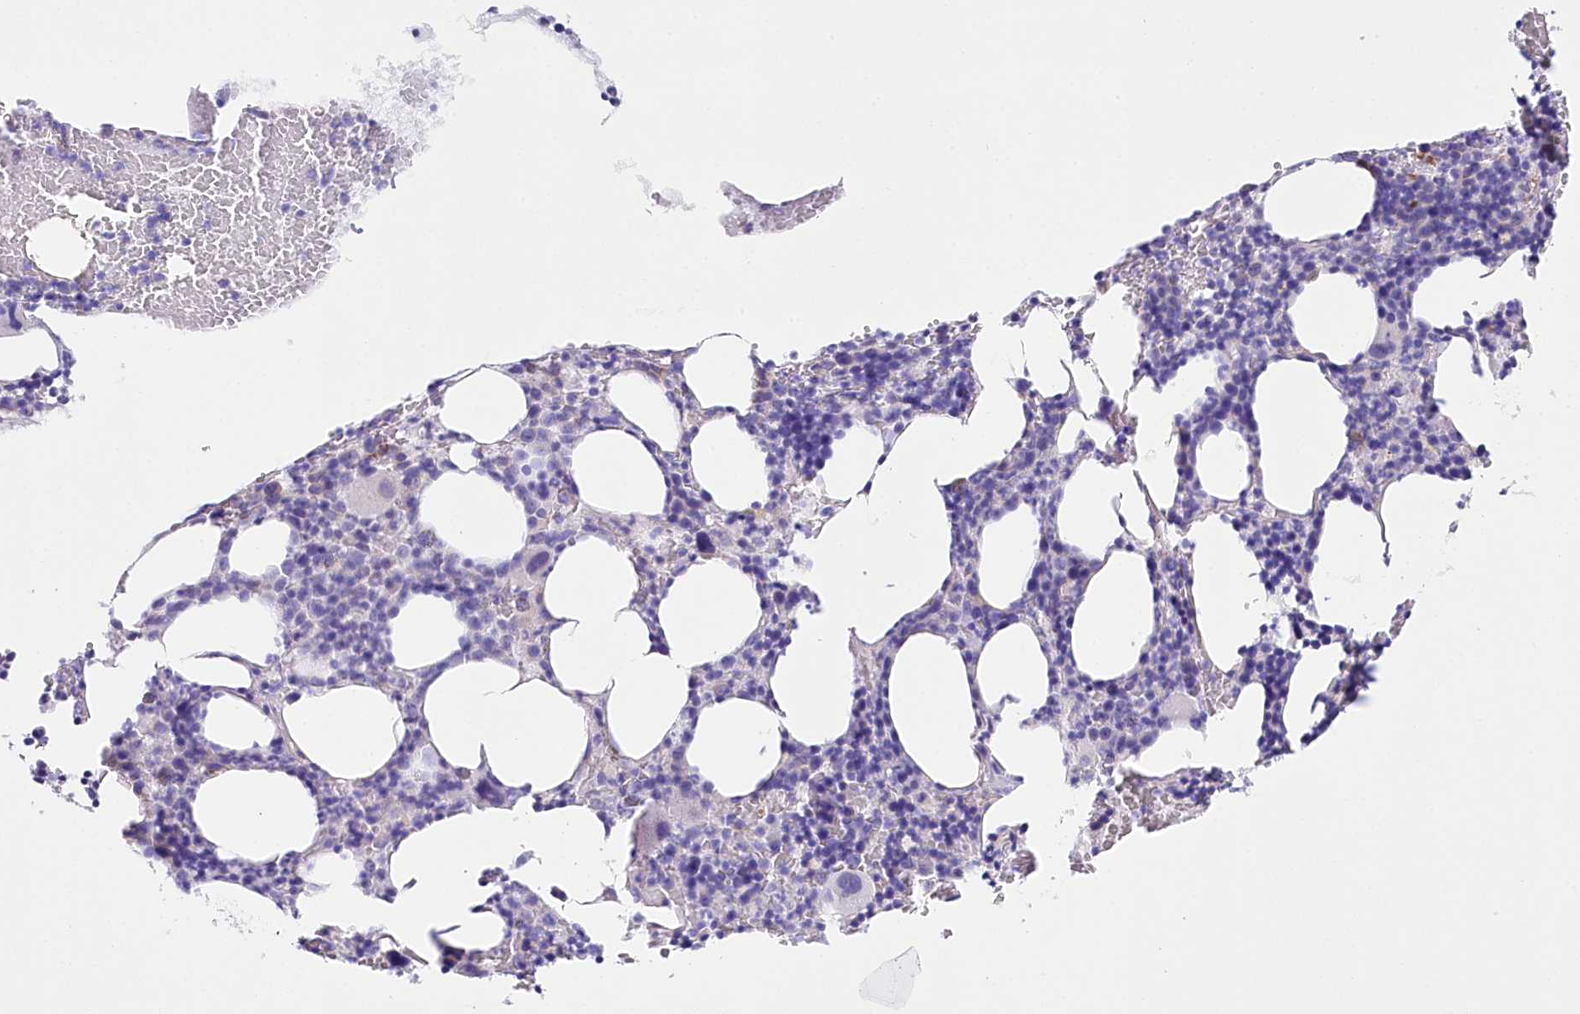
{"staining": {"intensity": "negative", "quantity": "none", "location": "none"}, "tissue": "bone marrow", "cell_type": "Hematopoietic cells", "image_type": "normal", "snomed": [{"axis": "morphology", "description": "Normal tissue, NOS"}, {"axis": "topography", "description": "Bone marrow"}], "caption": "IHC image of normal bone marrow: human bone marrow stained with DAB (3,3'-diaminobenzidine) shows no significant protein staining in hematopoietic cells. (DAB (3,3'-diaminobenzidine) IHC with hematoxylin counter stain).", "gene": "CSN3", "patient": {"sex": "male", "age": 62}}